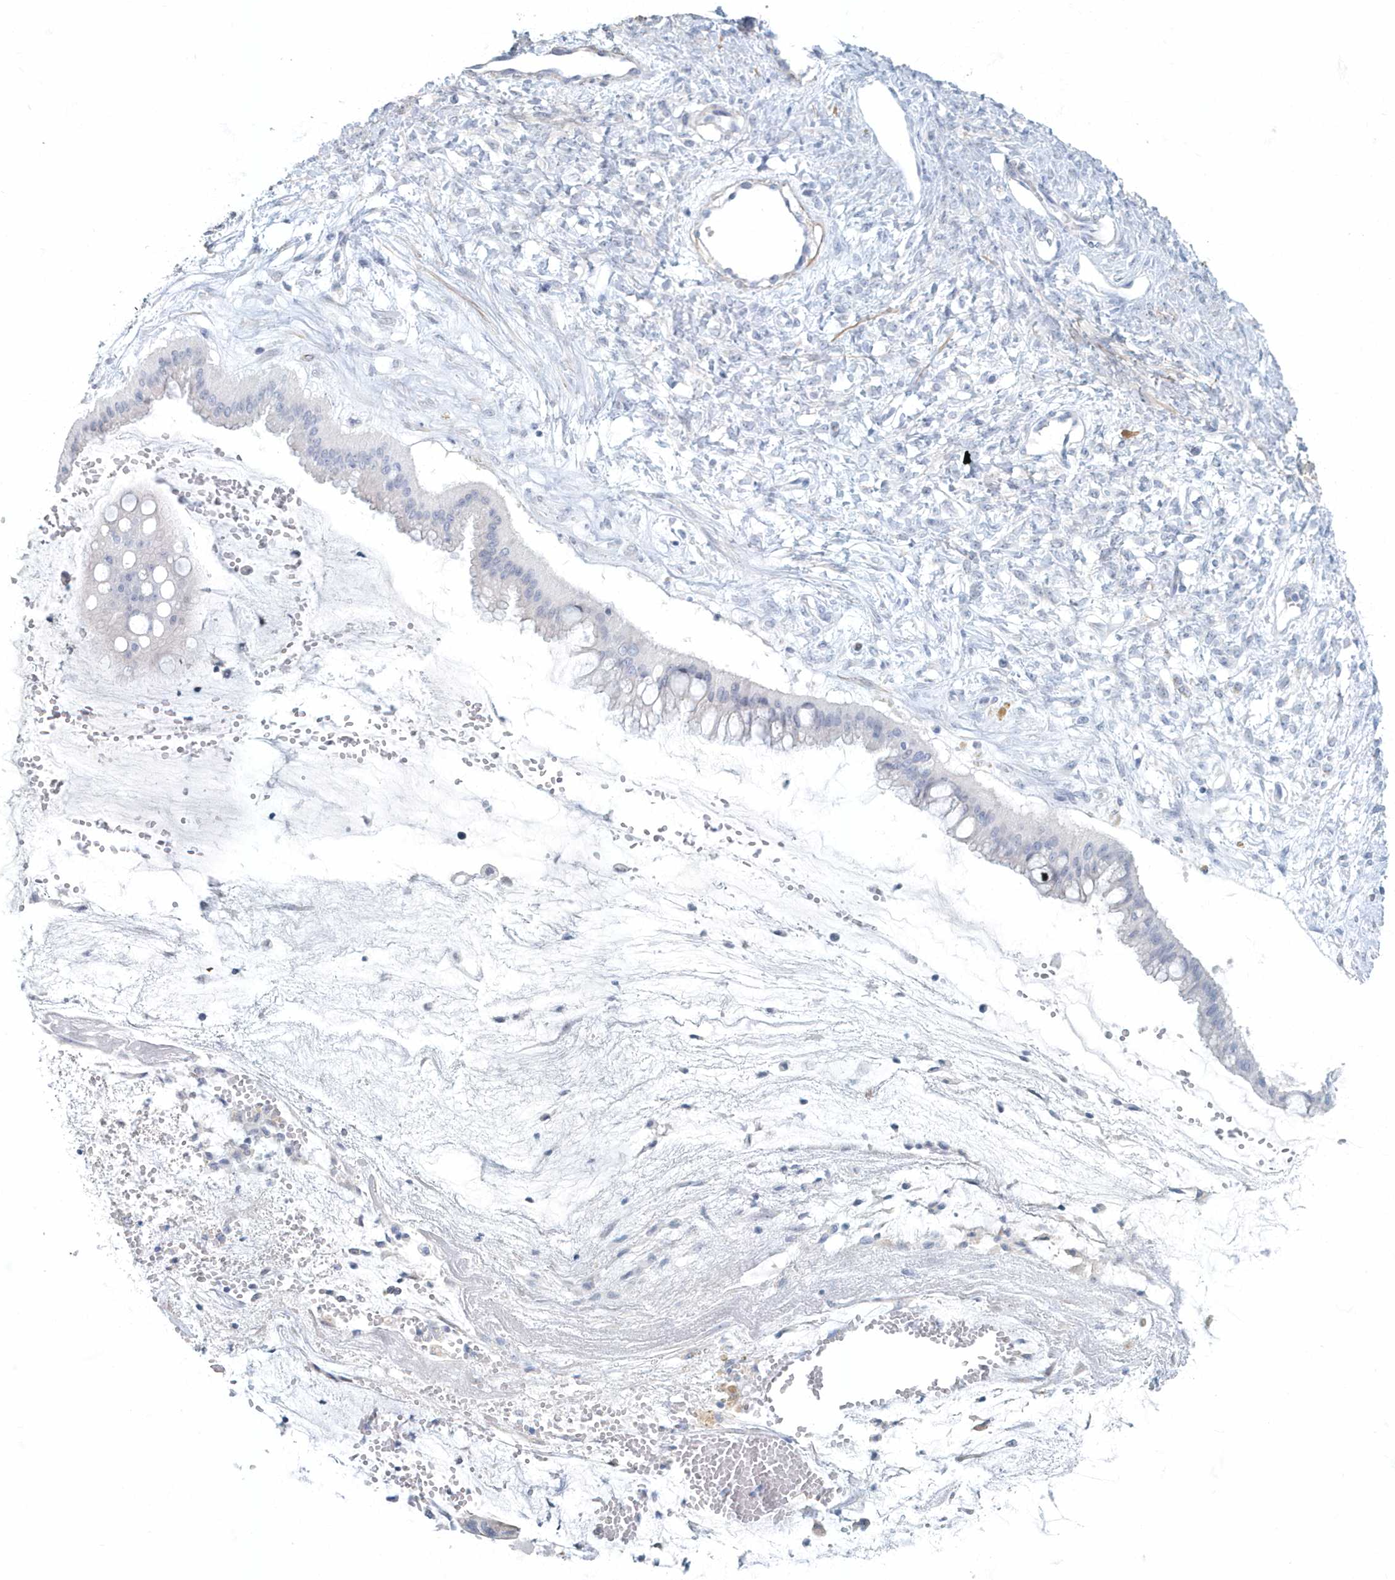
{"staining": {"intensity": "negative", "quantity": "none", "location": "none"}, "tissue": "ovarian cancer", "cell_type": "Tumor cells", "image_type": "cancer", "snomed": [{"axis": "morphology", "description": "Cystadenocarcinoma, mucinous, NOS"}, {"axis": "topography", "description": "Ovary"}], "caption": "Immunohistochemical staining of human ovarian mucinous cystadenocarcinoma reveals no significant expression in tumor cells.", "gene": "MYOT", "patient": {"sex": "female", "age": 73}}